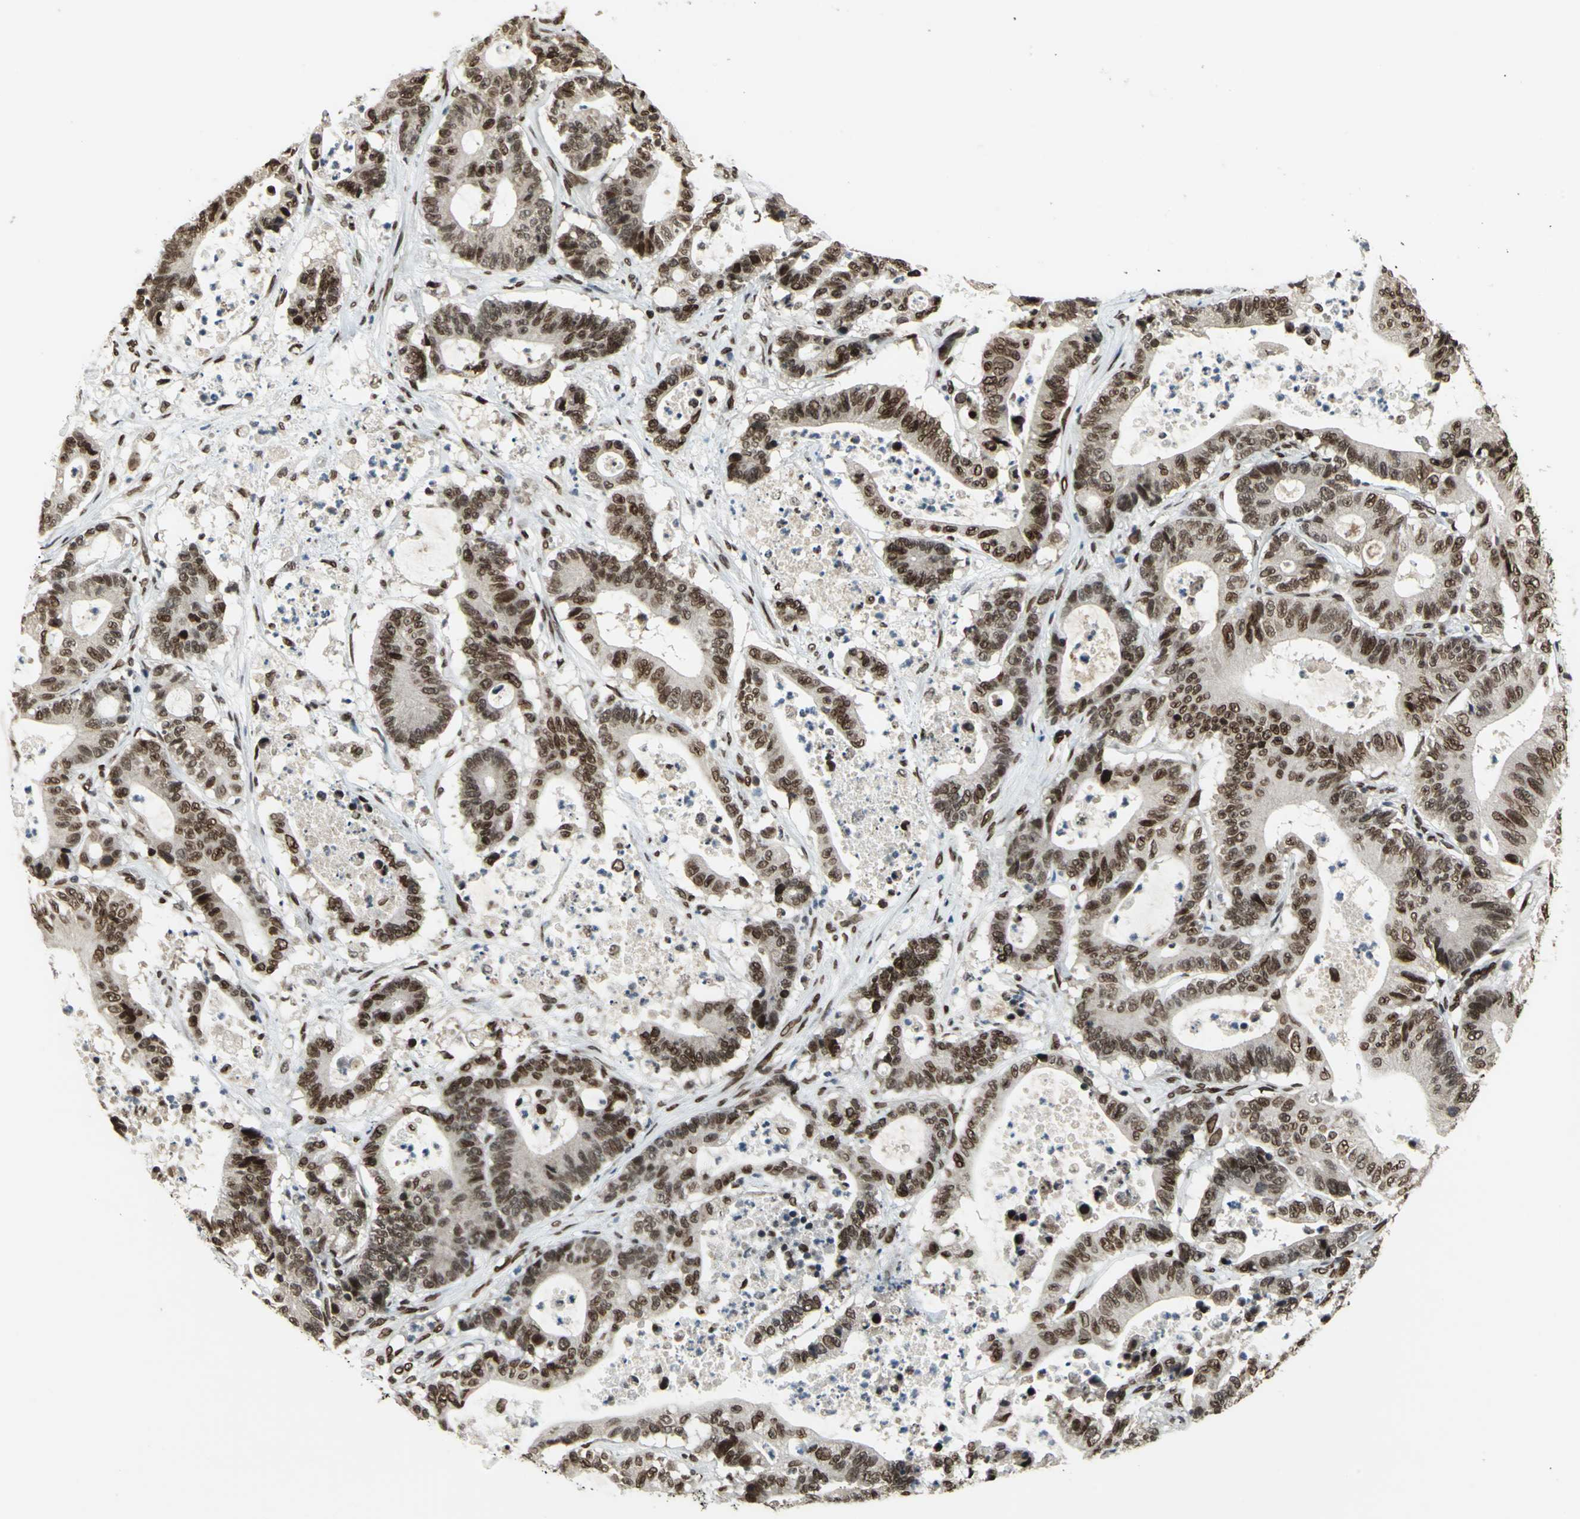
{"staining": {"intensity": "strong", "quantity": ">75%", "location": "nuclear"}, "tissue": "colorectal cancer", "cell_type": "Tumor cells", "image_type": "cancer", "snomed": [{"axis": "morphology", "description": "Adenocarcinoma, NOS"}, {"axis": "topography", "description": "Colon"}], "caption": "Protein expression by immunohistochemistry exhibits strong nuclear positivity in about >75% of tumor cells in colorectal cancer. (IHC, brightfield microscopy, high magnification).", "gene": "ISY1", "patient": {"sex": "female", "age": 84}}